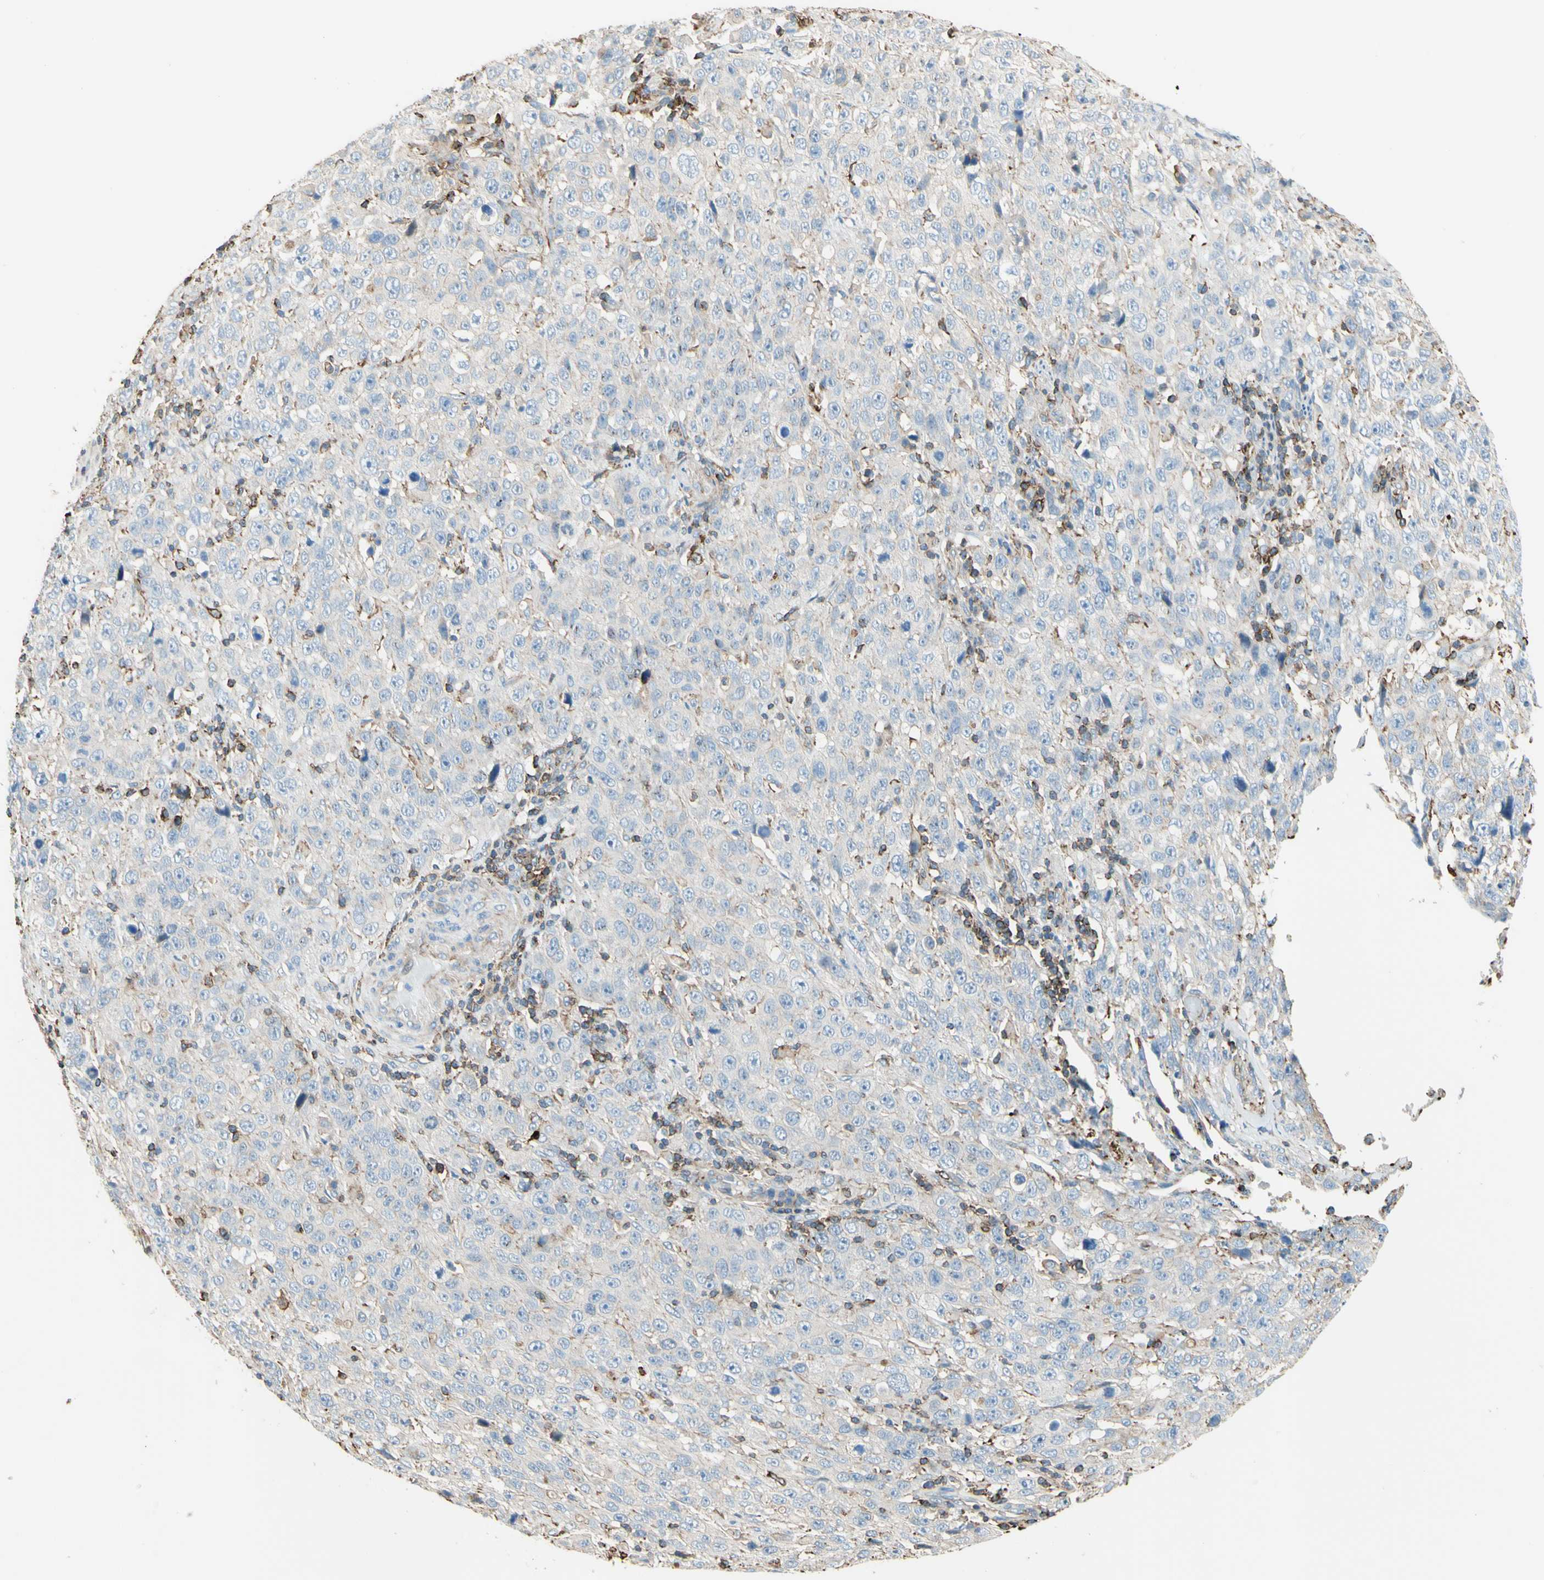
{"staining": {"intensity": "negative", "quantity": "none", "location": "none"}, "tissue": "stomach cancer", "cell_type": "Tumor cells", "image_type": "cancer", "snomed": [{"axis": "morphology", "description": "Normal tissue, NOS"}, {"axis": "morphology", "description": "Adenocarcinoma, NOS"}, {"axis": "topography", "description": "Stomach"}], "caption": "DAB (3,3'-diaminobenzidine) immunohistochemical staining of stomach adenocarcinoma demonstrates no significant positivity in tumor cells.", "gene": "SEMA4C", "patient": {"sex": "male", "age": 48}}